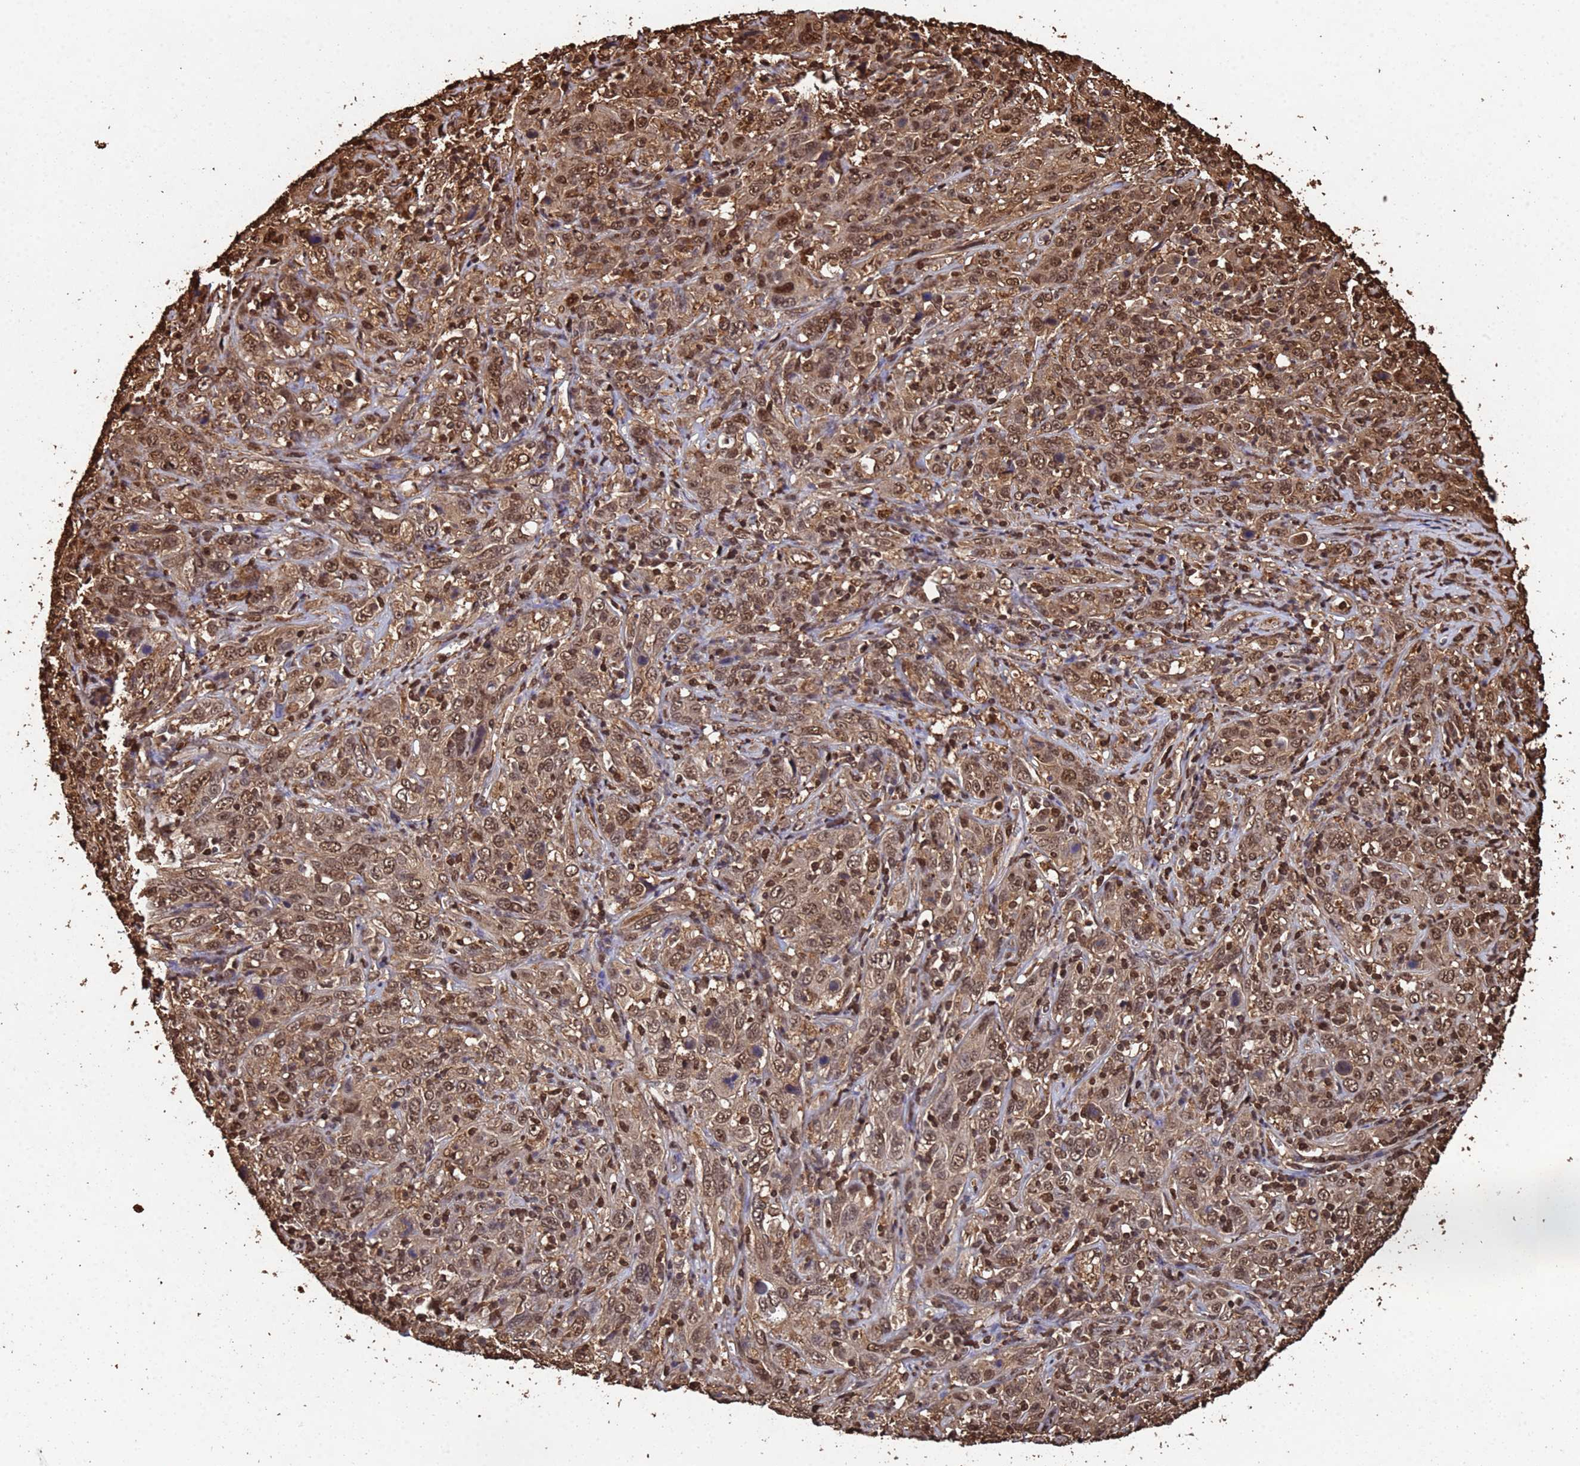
{"staining": {"intensity": "moderate", "quantity": ">75%", "location": "cytoplasmic/membranous,nuclear"}, "tissue": "cervical cancer", "cell_type": "Tumor cells", "image_type": "cancer", "snomed": [{"axis": "morphology", "description": "Squamous cell carcinoma, NOS"}, {"axis": "topography", "description": "Cervix"}], "caption": "Human cervical squamous cell carcinoma stained with a protein marker shows moderate staining in tumor cells.", "gene": "SUMO4", "patient": {"sex": "female", "age": 46}}